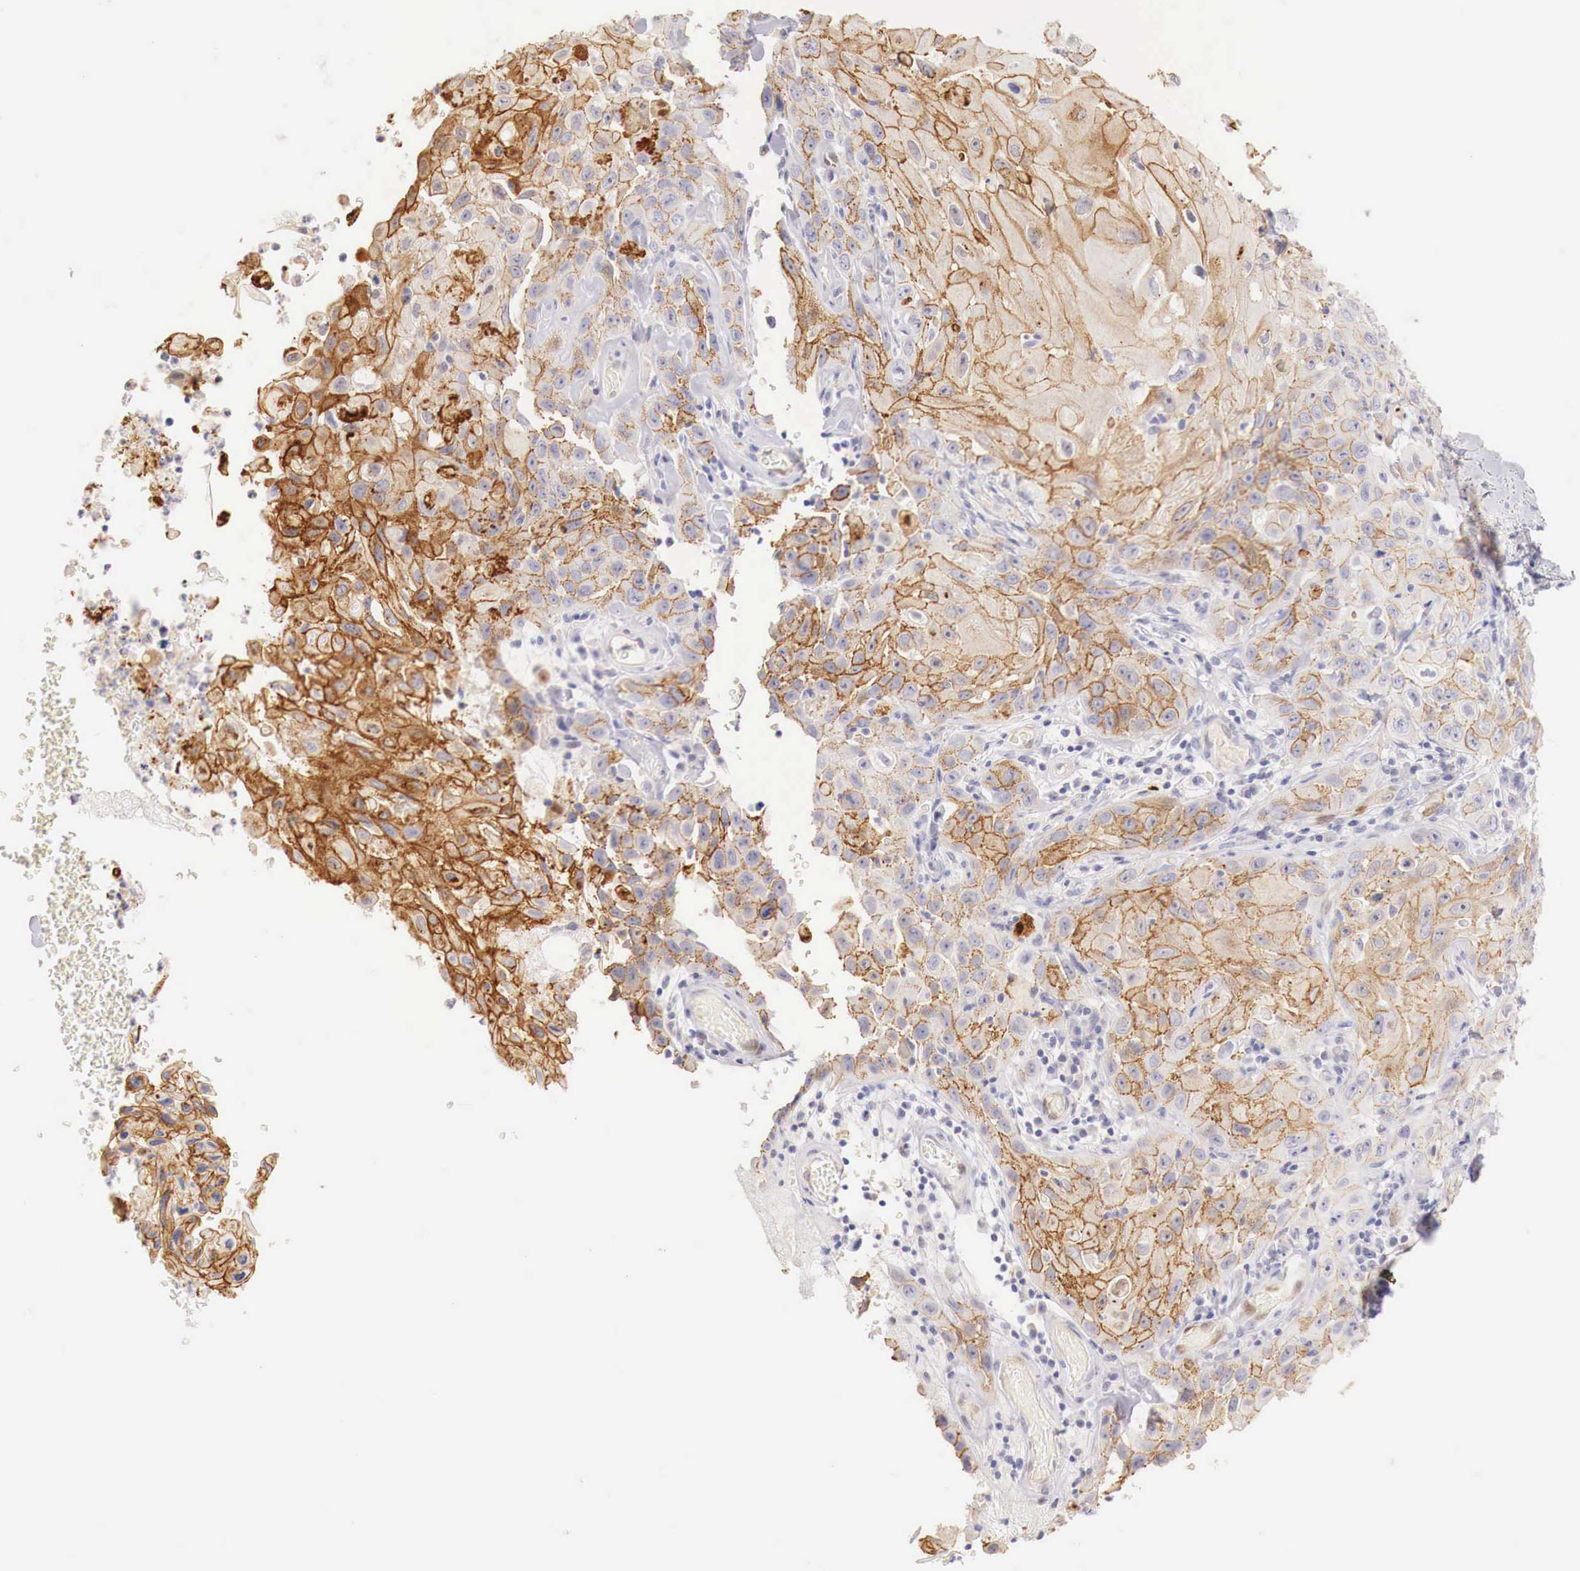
{"staining": {"intensity": "moderate", "quantity": ">75%", "location": "cytoplasmic/membranous"}, "tissue": "skin cancer", "cell_type": "Tumor cells", "image_type": "cancer", "snomed": [{"axis": "morphology", "description": "Squamous cell carcinoma, NOS"}, {"axis": "topography", "description": "Skin"}], "caption": "Immunohistochemical staining of human skin cancer (squamous cell carcinoma) displays medium levels of moderate cytoplasmic/membranous positivity in about >75% of tumor cells.", "gene": "ITIH6", "patient": {"sex": "male", "age": 84}}